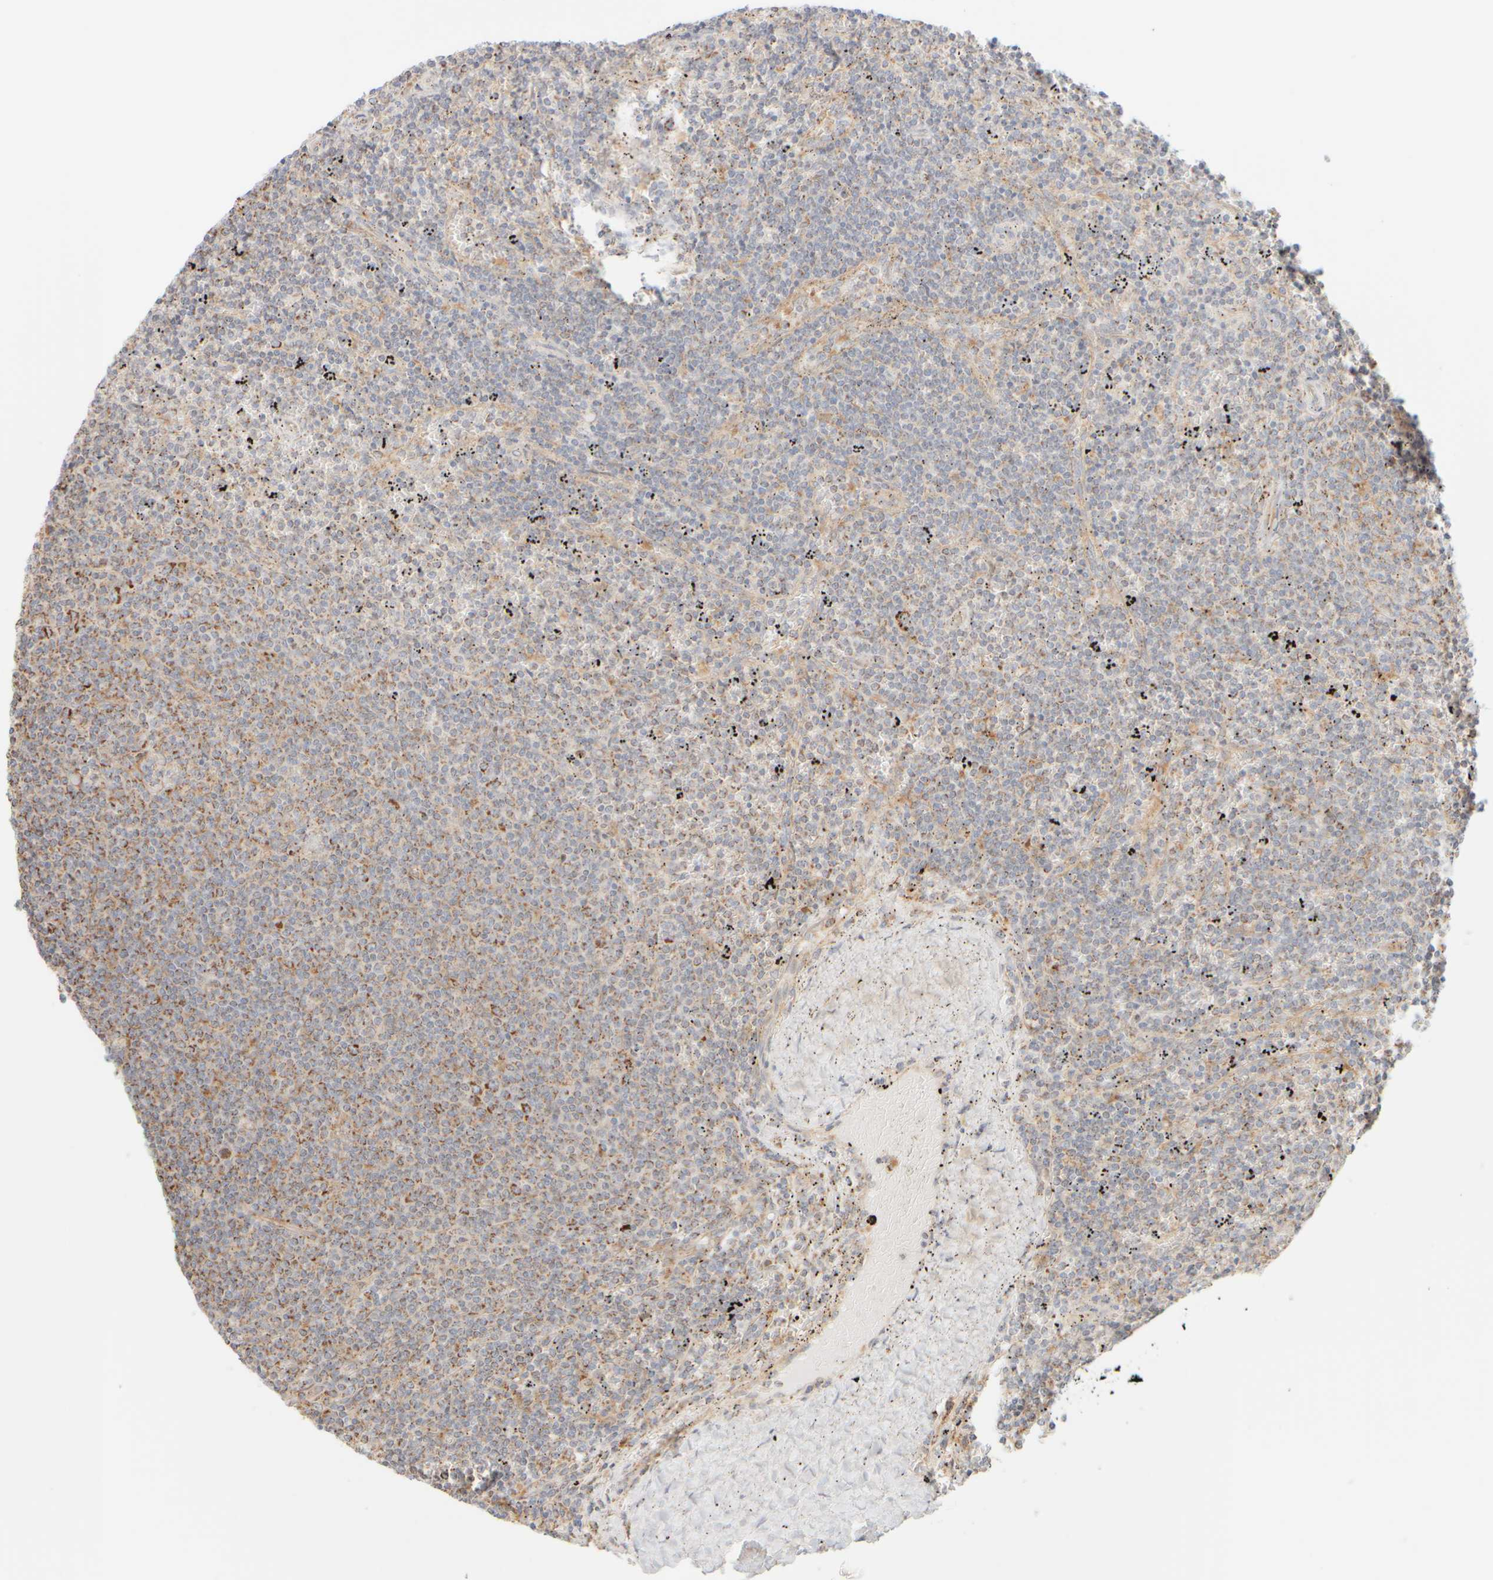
{"staining": {"intensity": "weak", "quantity": ">75%", "location": "cytoplasmic/membranous"}, "tissue": "lymphoma", "cell_type": "Tumor cells", "image_type": "cancer", "snomed": [{"axis": "morphology", "description": "Malignant lymphoma, non-Hodgkin's type, Low grade"}, {"axis": "topography", "description": "Spleen"}], "caption": "Lymphoma stained with a brown dye shows weak cytoplasmic/membranous positive positivity in about >75% of tumor cells.", "gene": "APBB2", "patient": {"sex": "female", "age": 50}}